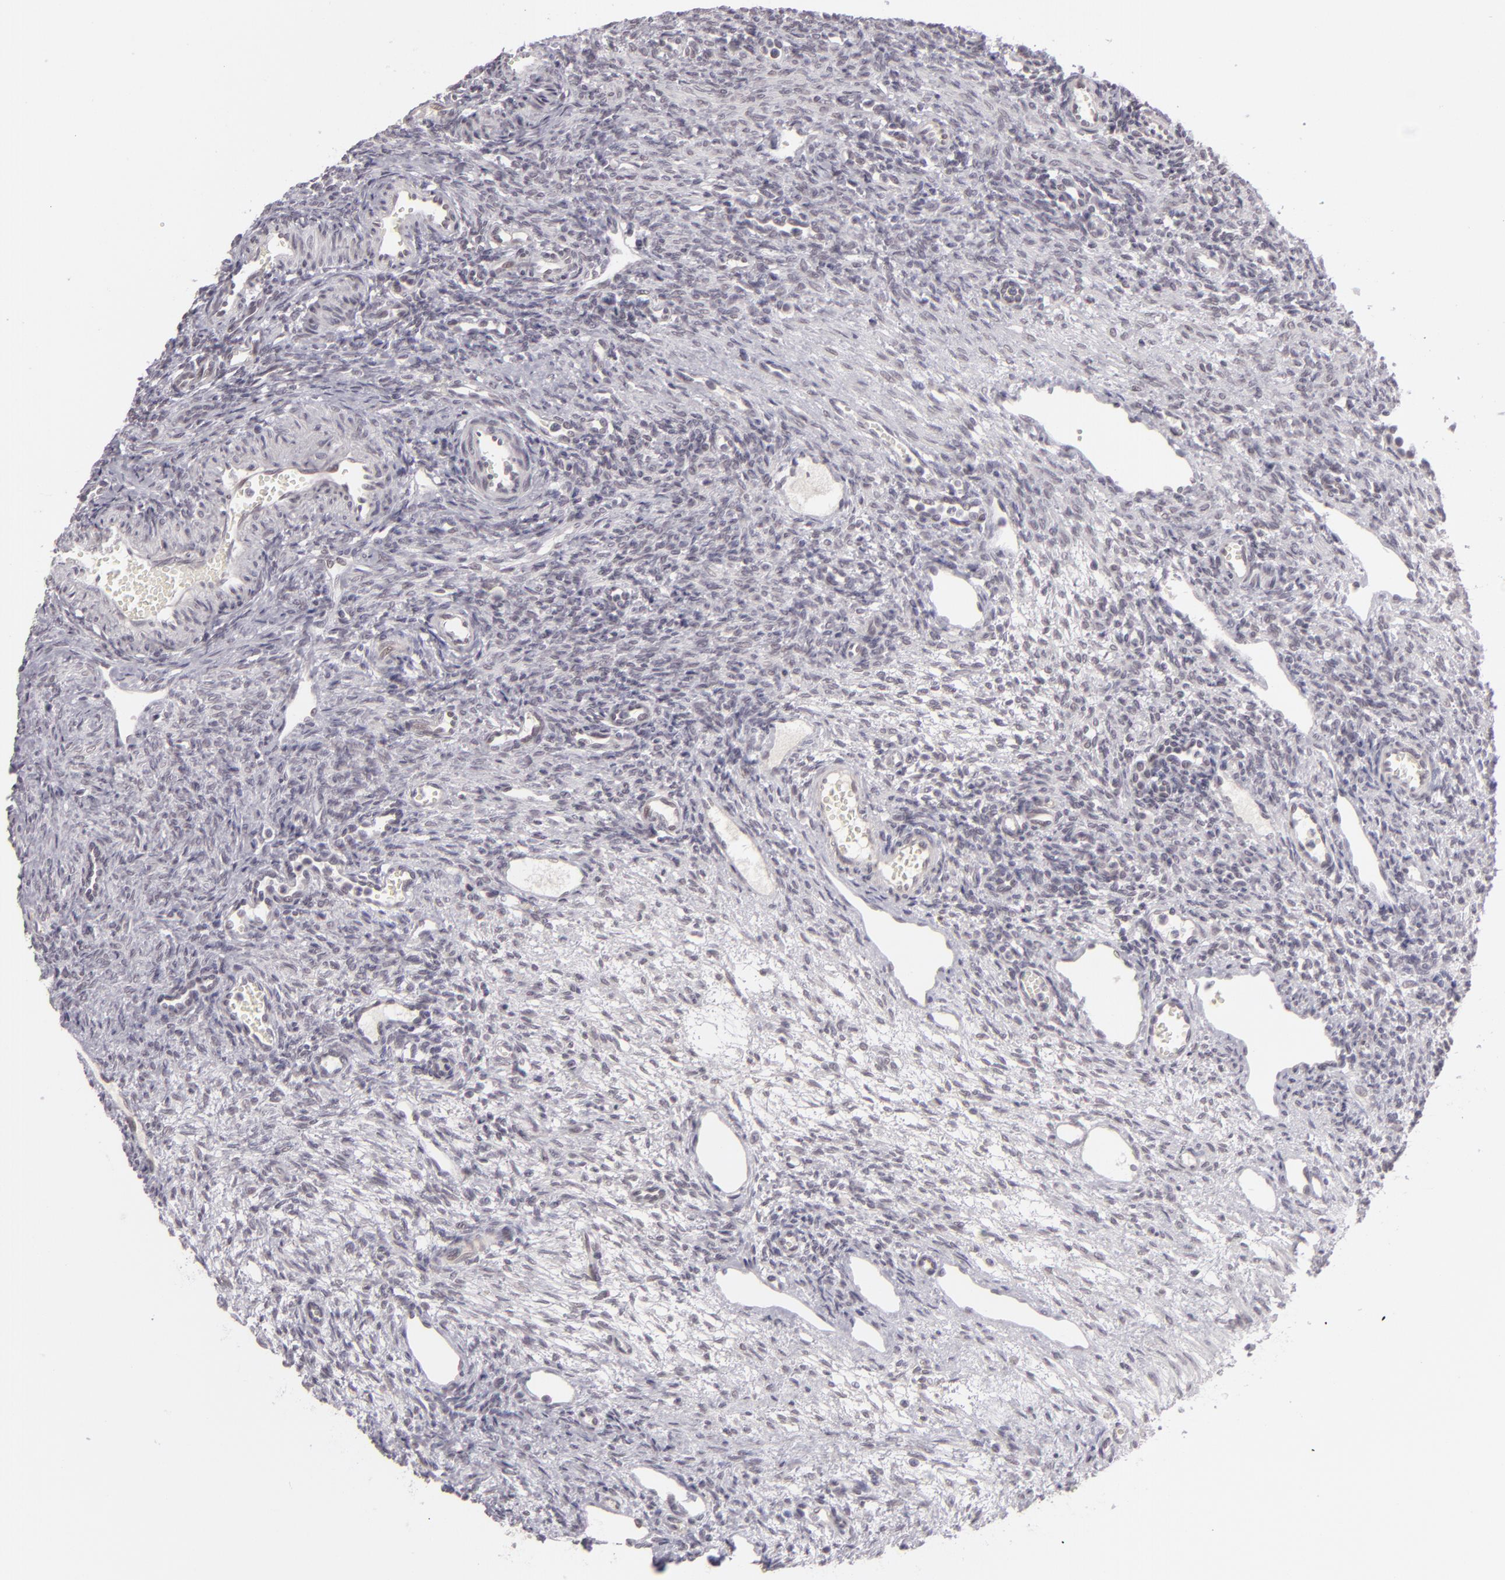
{"staining": {"intensity": "negative", "quantity": "none", "location": "none"}, "tissue": "ovary", "cell_type": "Follicle cells", "image_type": "normal", "snomed": [{"axis": "morphology", "description": "Normal tissue, NOS"}, {"axis": "topography", "description": "Ovary"}], "caption": "The histopathology image displays no staining of follicle cells in normal ovary. The staining is performed using DAB (3,3'-diaminobenzidine) brown chromogen with nuclei counter-stained in using hematoxylin.", "gene": "ZNF205", "patient": {"sex": "female", "age": 33}}